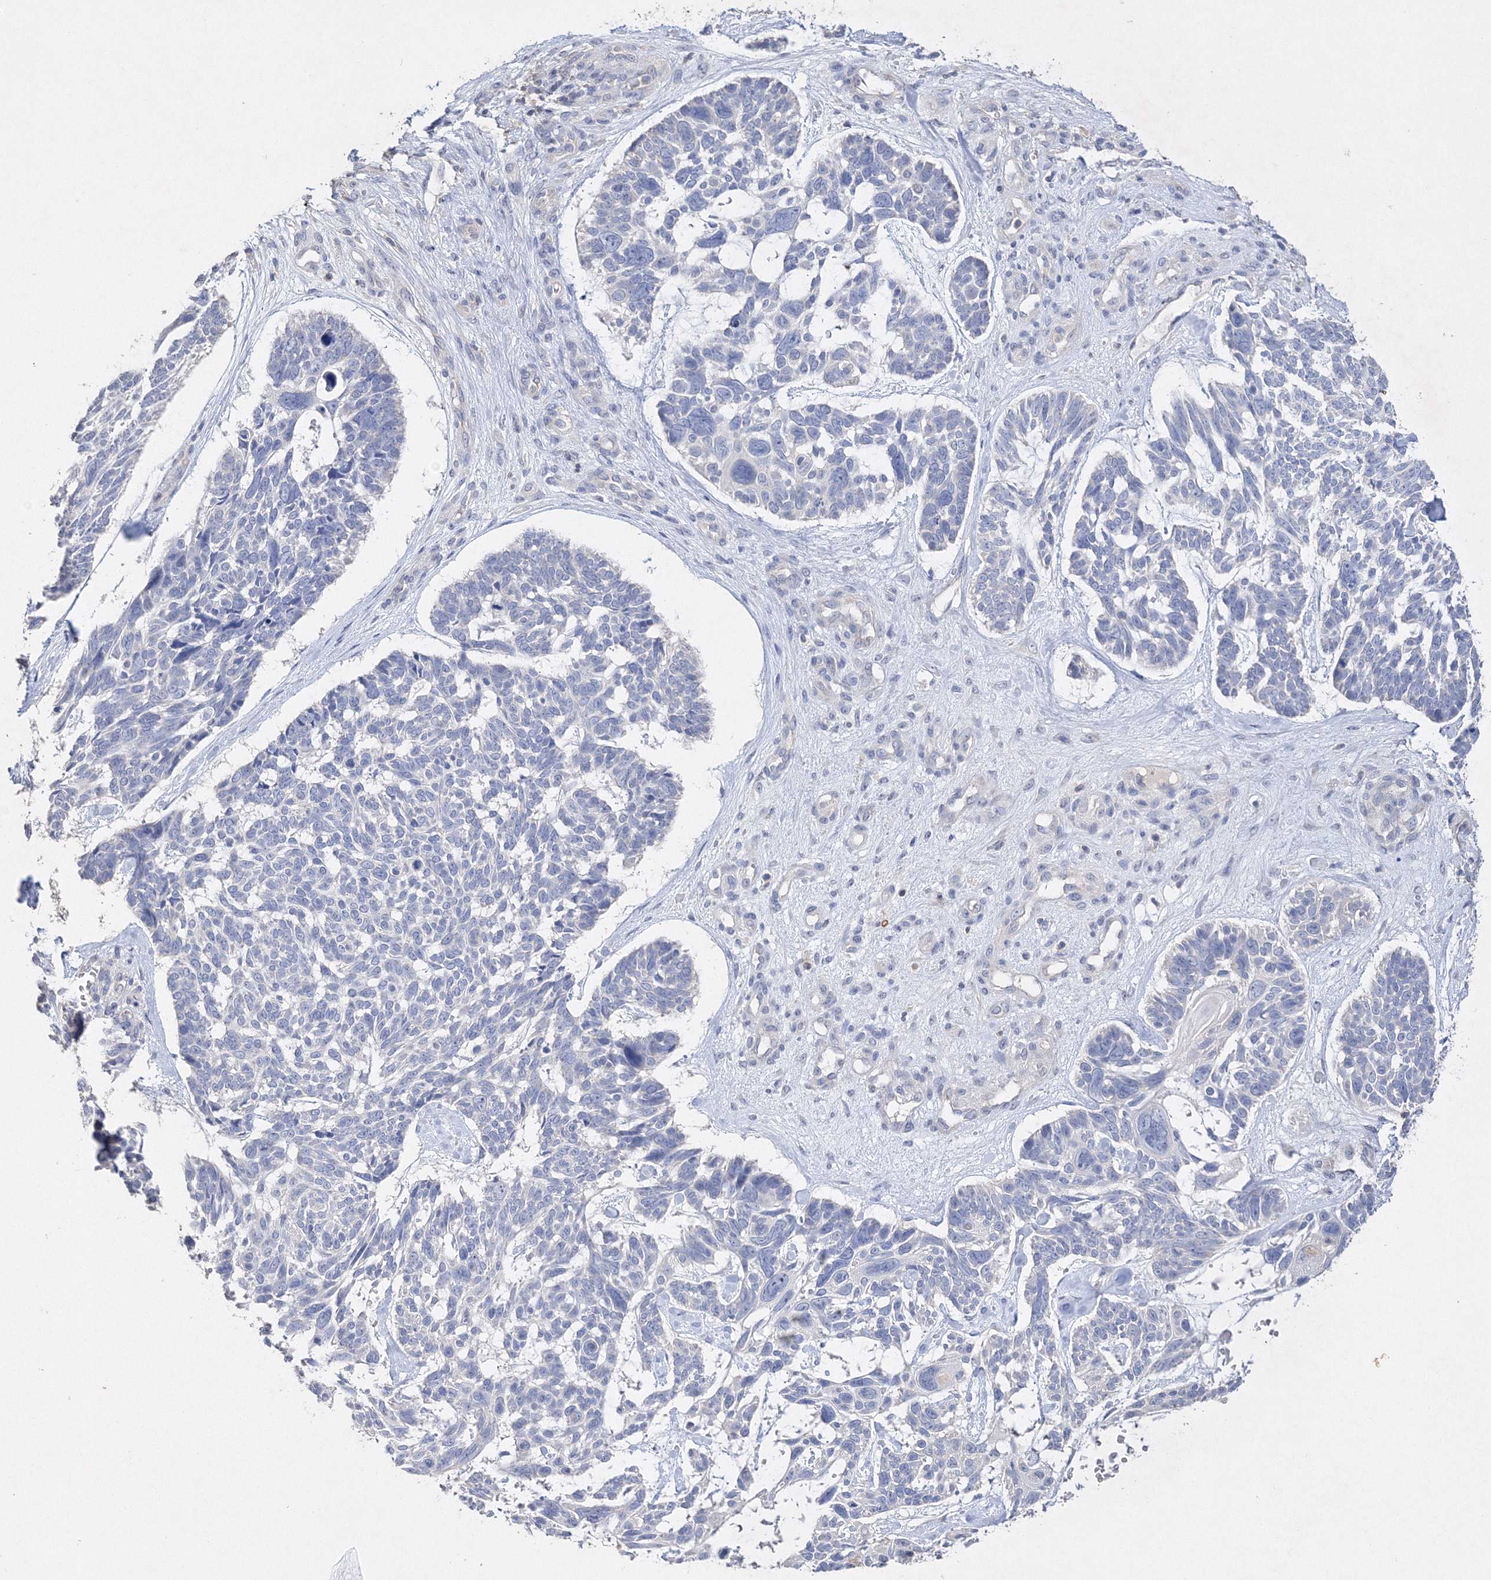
{"staining": {"intensity": "negative", "quantity": "none", "location": "none"}, "tissue": "skin cancer", "cell_type": "Tumor cells", "image_type": "cancer", "snomed": [{"axis": "morphology", "description": "Basal cell carcinoma"}, {"axis": "topography", "description": "Skin"}], "caption": "Immunohistochemical staining of skin basal cell carcinoma reveals no significant staining in tumor cells.", "gene": "GLS", "patient": {"sex": "male", "age": 88}}